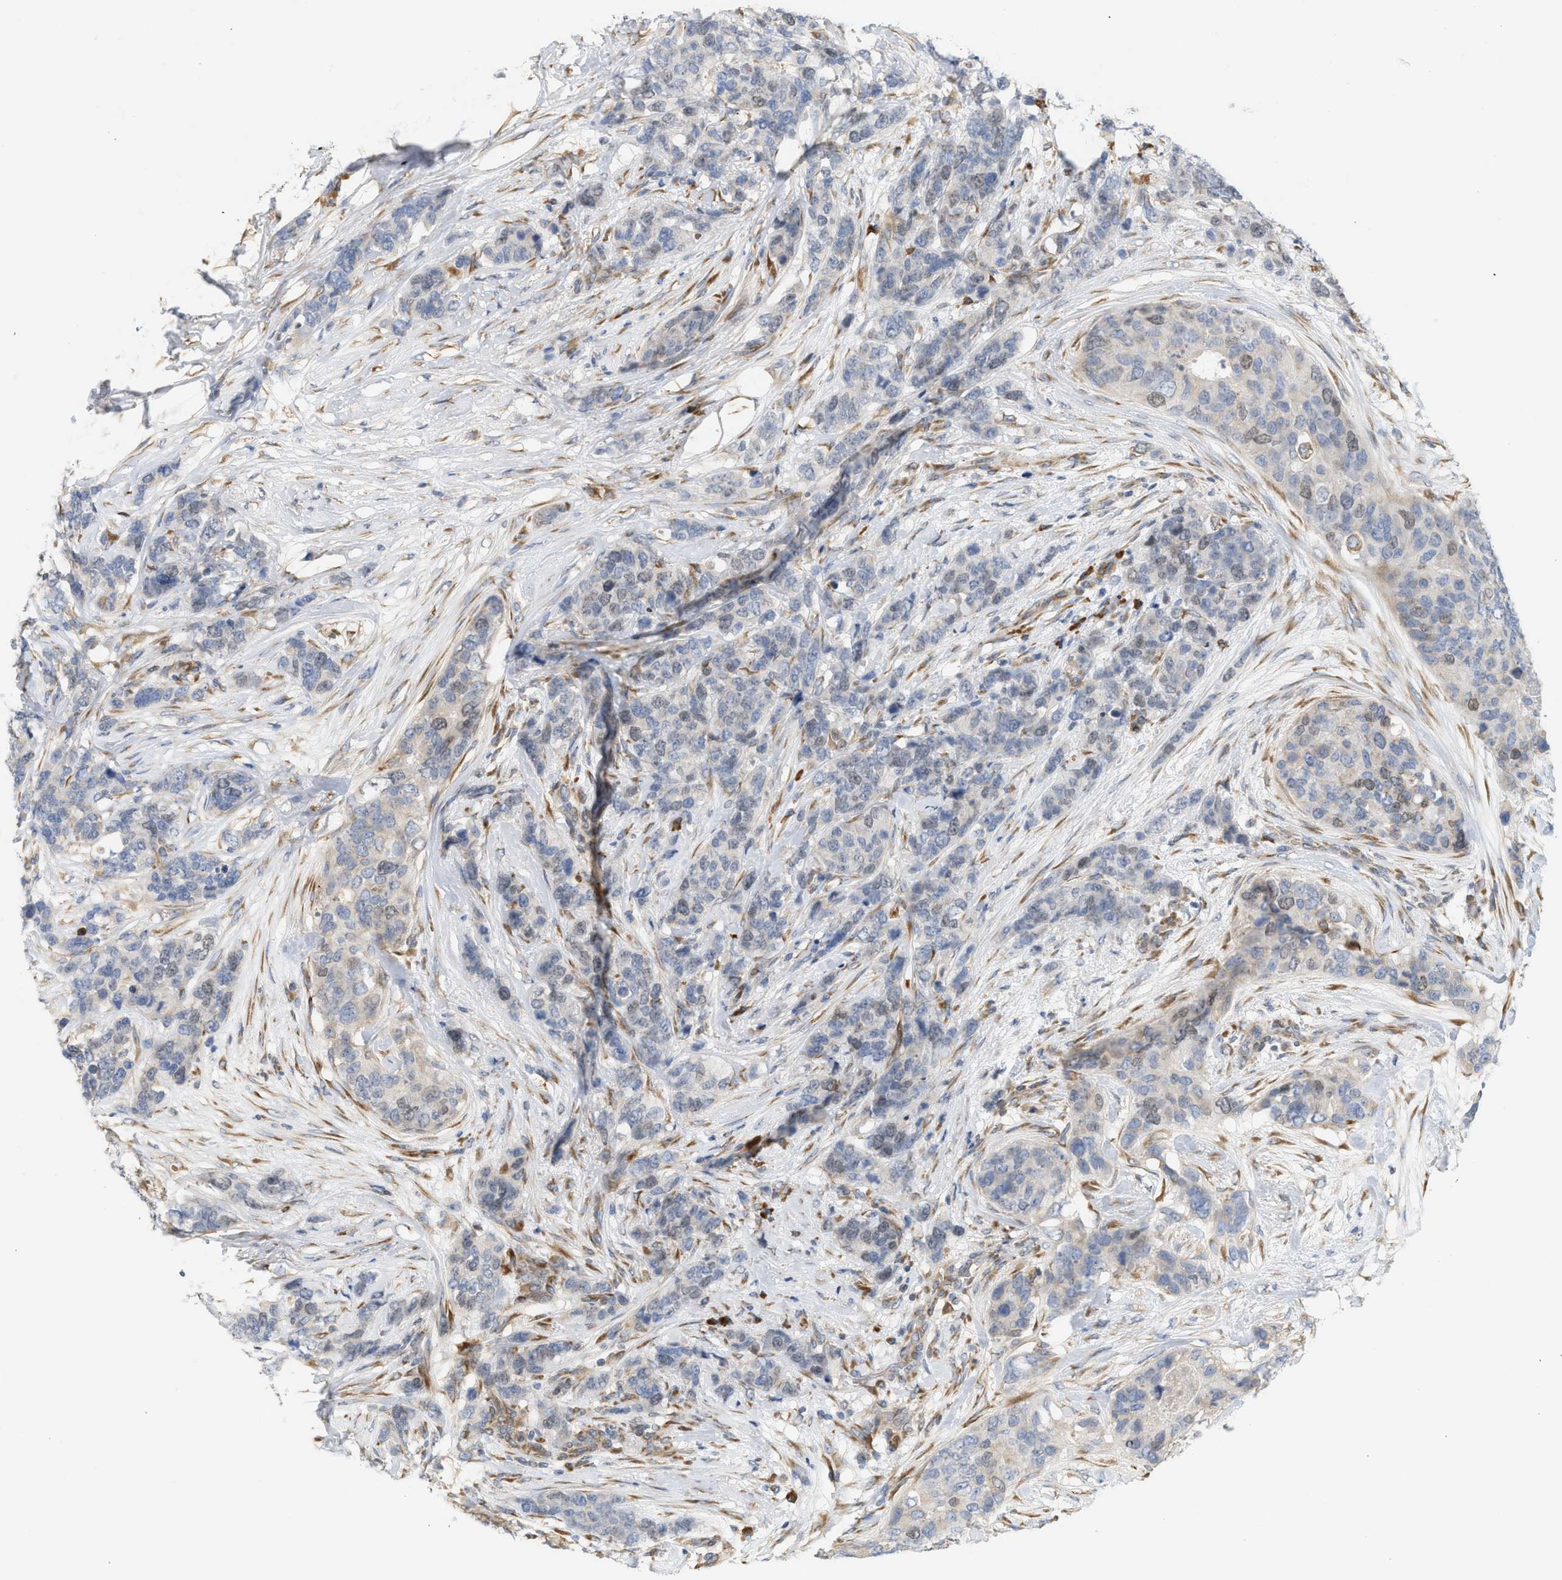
{"staining": {"intensity": "weak", "quantity": "<25%", "location": "nuclear"}, "tissue": "breast cancer", "cell_type": "Tumor cells", "image_type": "cancer", "snomed": [{"axis": "morphology", "description": "Lobular carcinoma"}, {"axis": "topography", "description": "Breast"}], "caption": "Lobular carcinoma (breast) was stained to show a protein in brown. There is no significant positivity in tumor cells. (DAB IHC visualized using brightfield microscopy, high magnification).", "gene": "SVOP", "patient": {"sex": "female", "age": 59}}